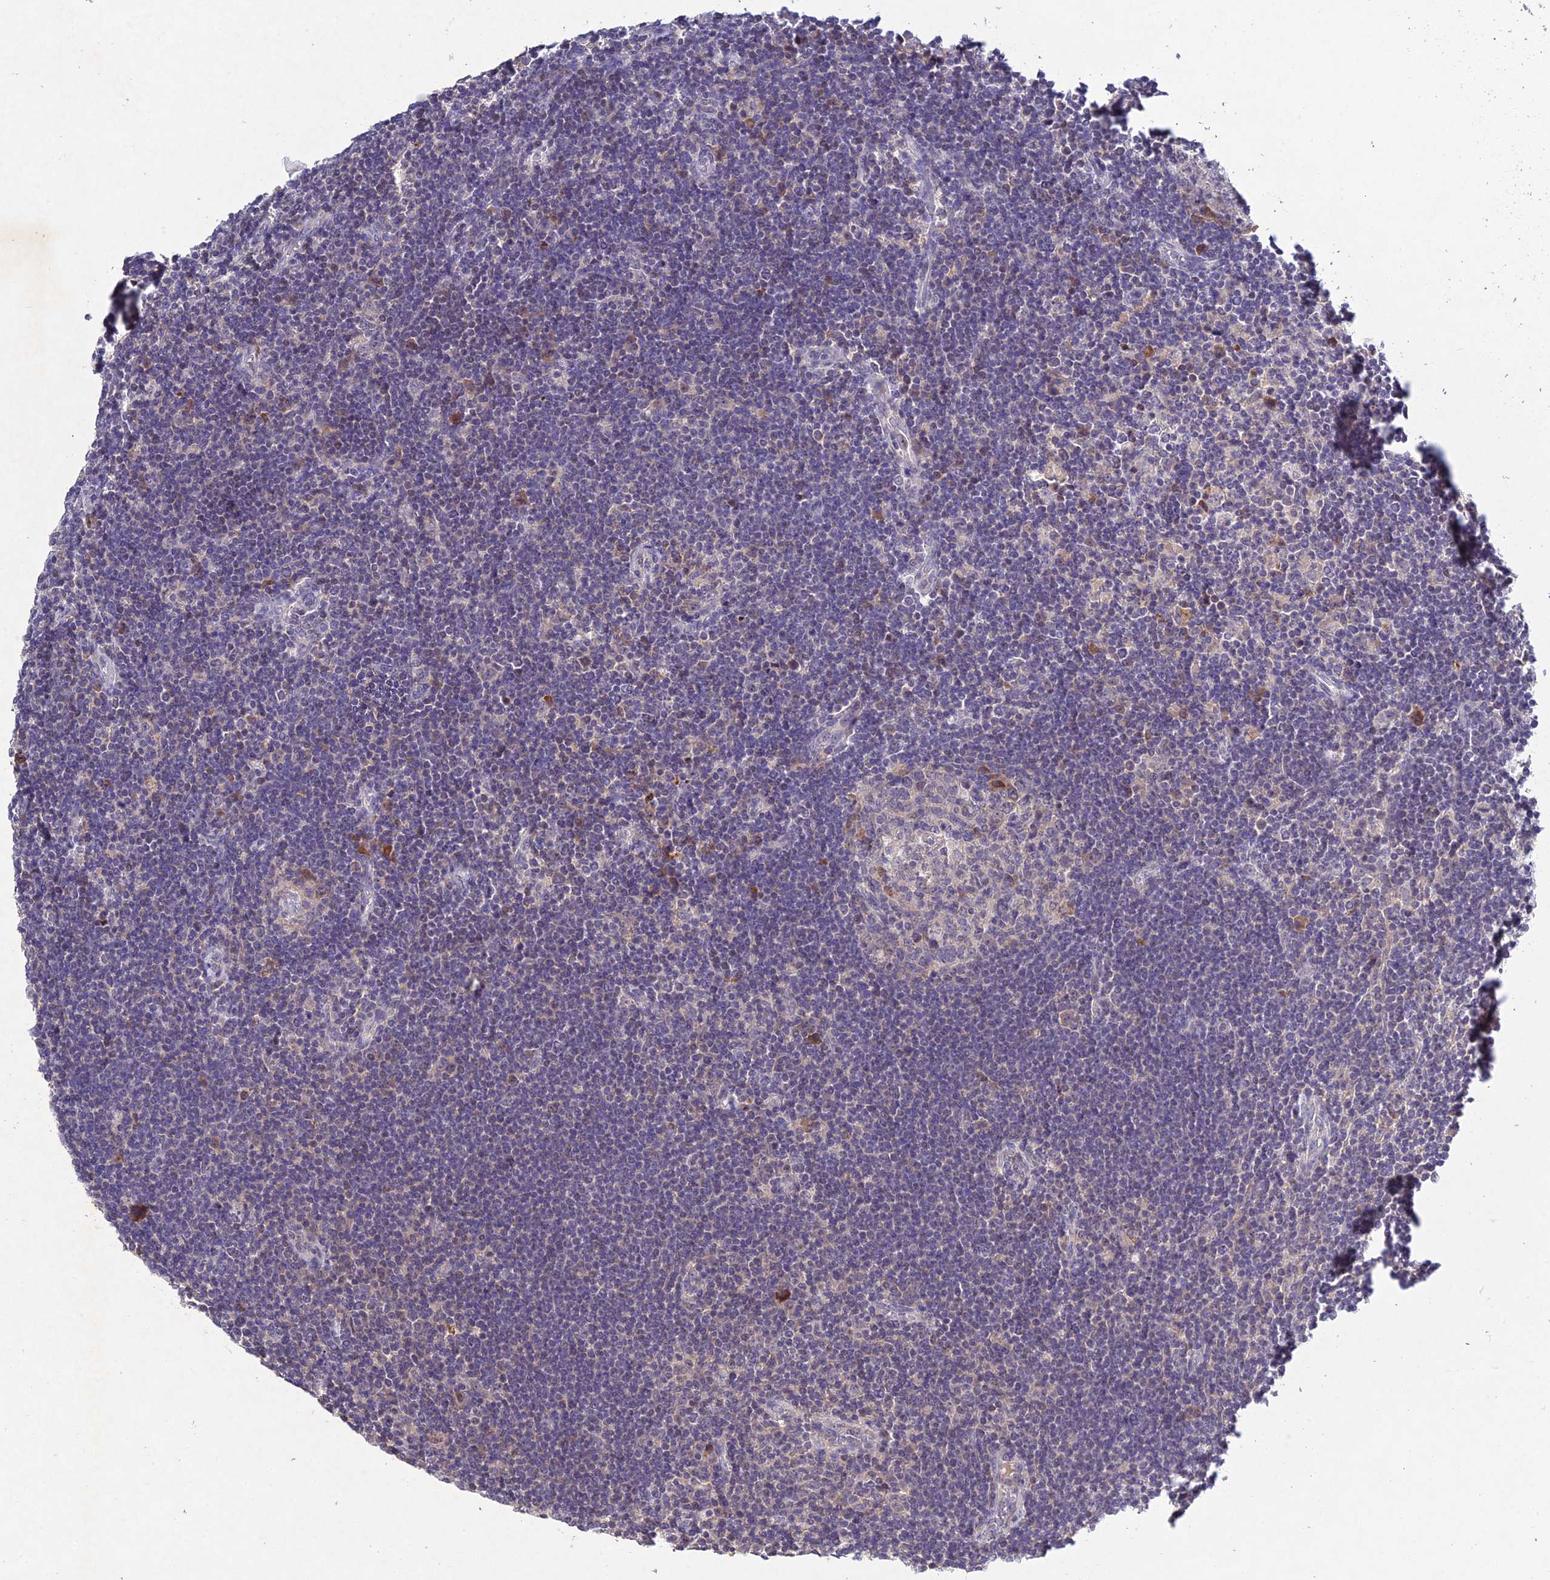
{"staining": {"intensity": "negative", "quantity": "none", "location": "none"}, "tissue": "lymphoma", "cell_type": "Tumor cells", "image_type": "cancer", "snomed": [{"axis": "morphology", "description": "Hodgkin's disease, NOS"}, {"axis": "topography", "description": "Lymph node"}], "caption": "An immunohistochemistry histopathology image of Hodgkin's disease is shown. There is no staining in tumor cells of Hodgkin's disease.", "gene": "CHST5", "patient": {"sex": "female", "age": 57}}